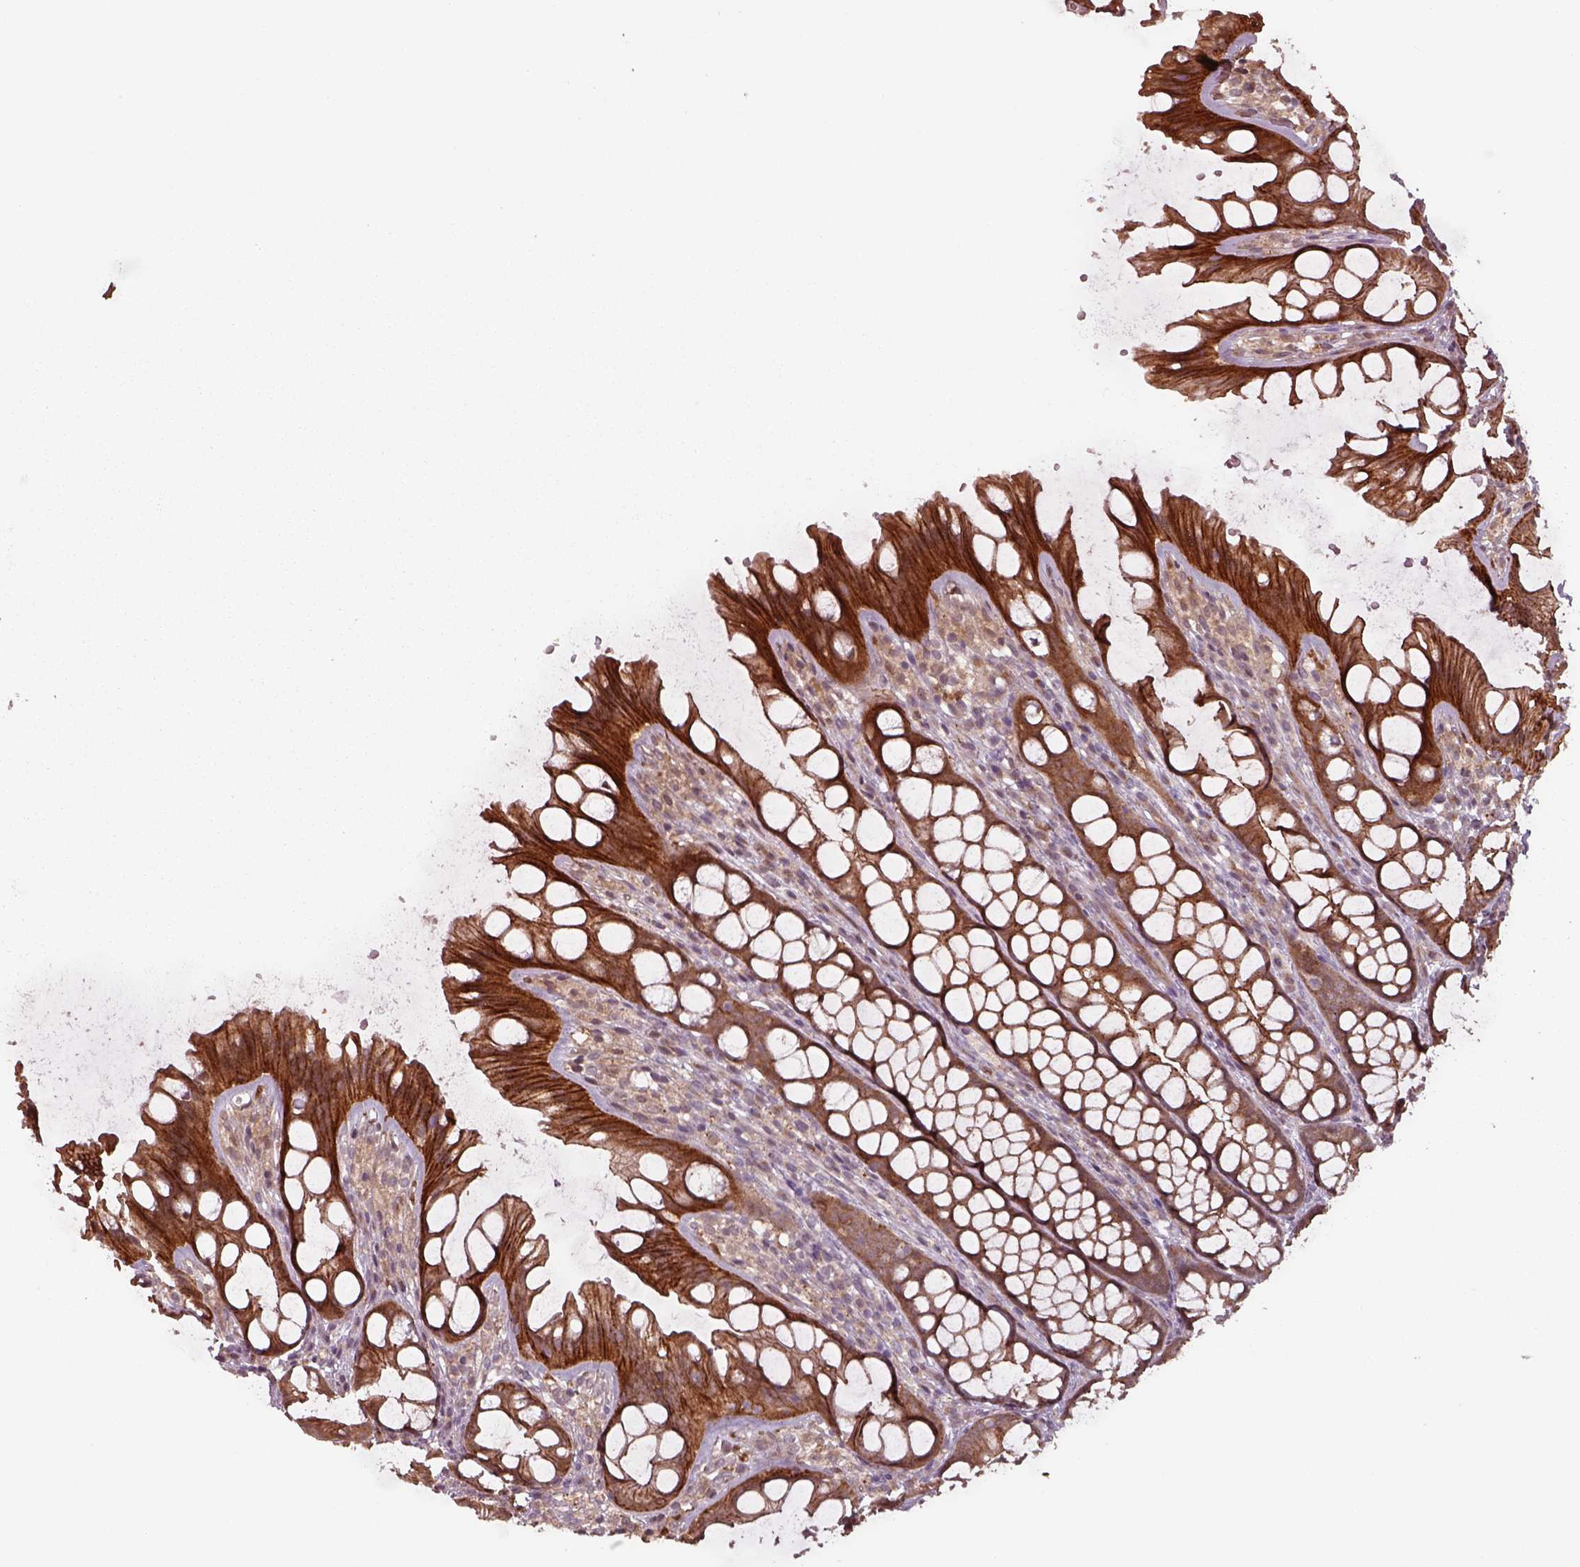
{"staining": {"intensity": "weak", "quantity": ">75%", "location": "cytoplasmic/membranous"}, "tissue": "colon", "cell_type": "Endothelial cells", "image_type": "normal", "snomed": [{"axis": "morphology", "description": "Normal tissue, NOS"}, {"axis": "topography", "description": "Colon"}], "caption": "Colon stained with IHC demonstrates weak cytoplasmic/membranous expression in about >75% of endothelial cells.", "gene": "CHMP3", "patient": {"sex": "male", "age": 47}}